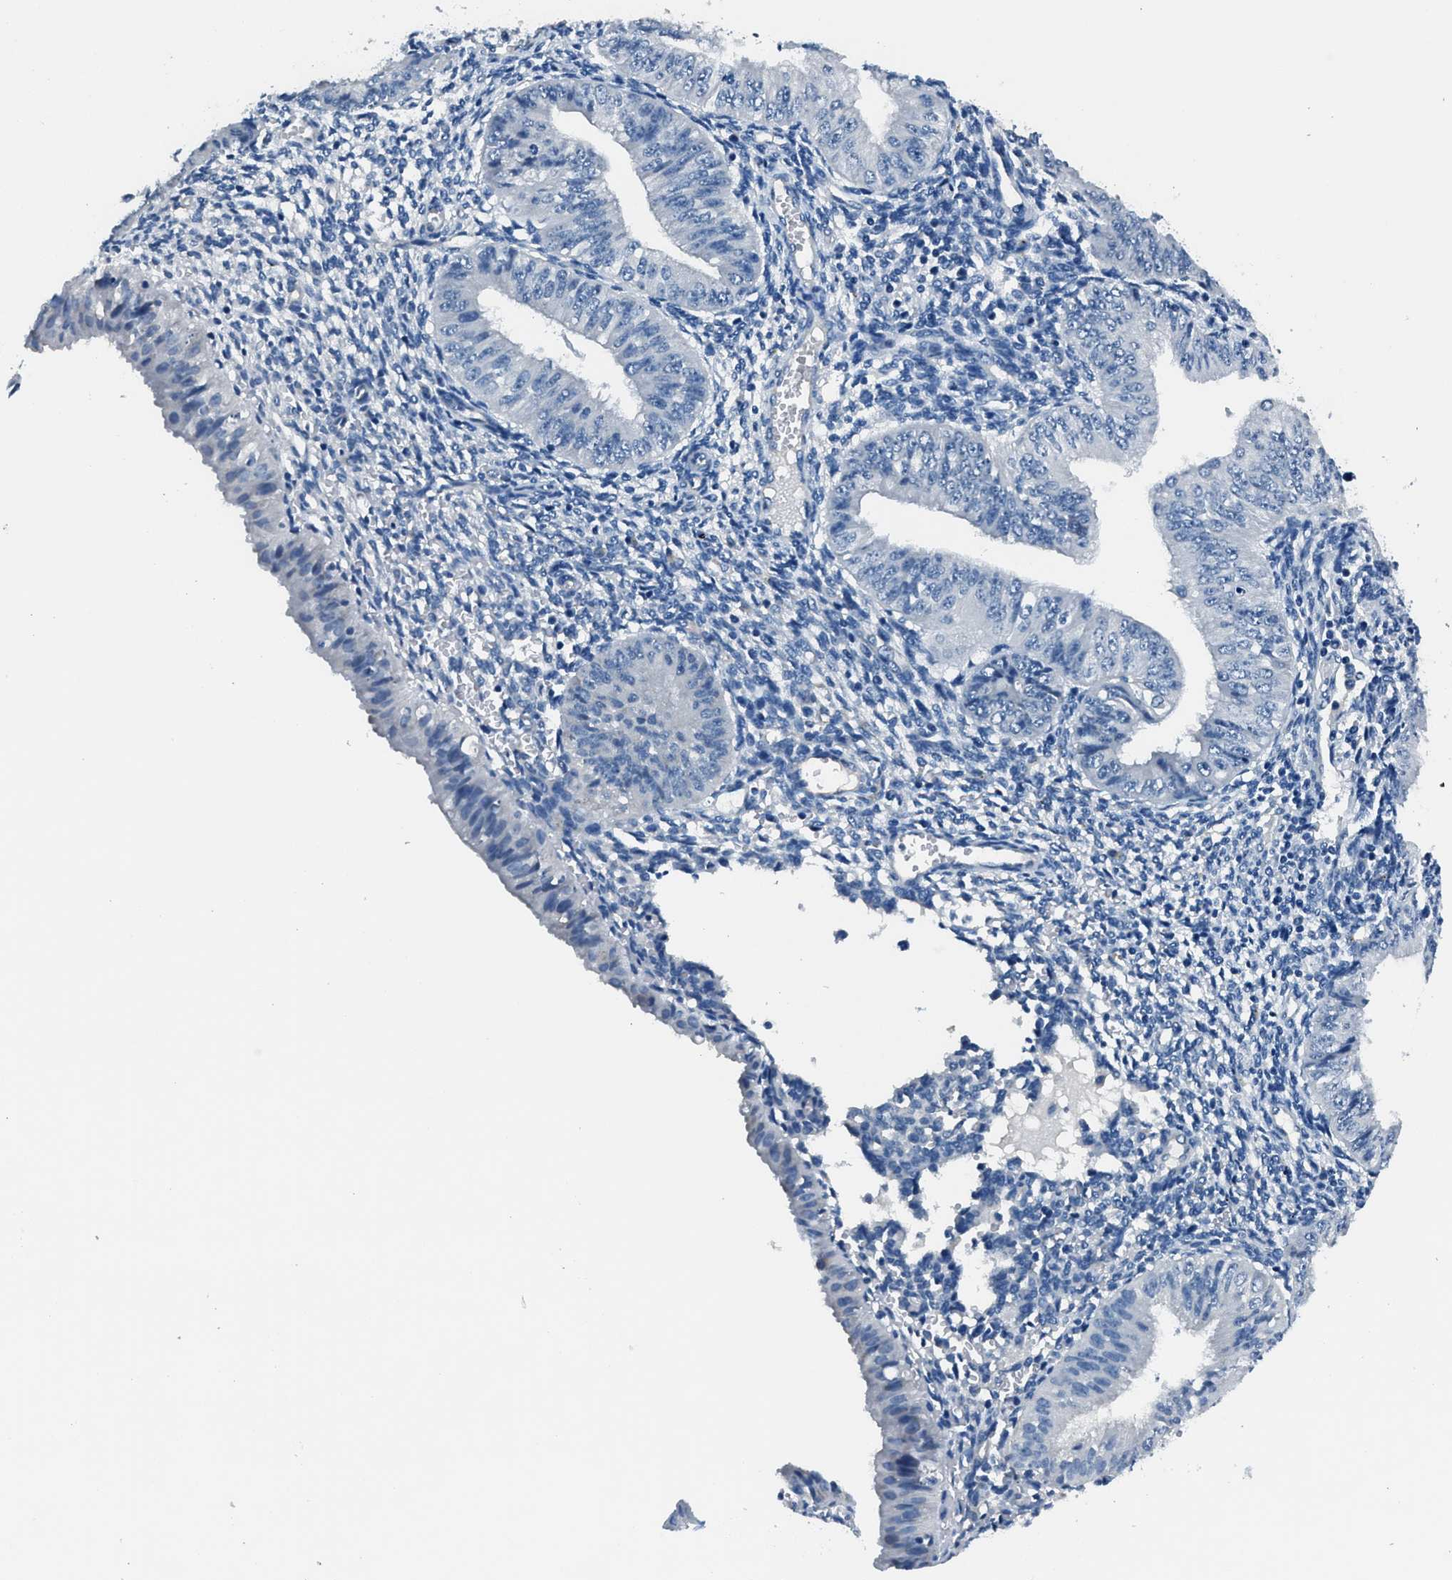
{"staining": {"intensity": "negative", "quantity": "none", "location": "none"}, "tissue": "endometrial cancer", "cell_type": "Tumor cells", "image_type": "cancer", "snomed": [{"axis": "morphology", "description": "Normal tissue, NOS"}, {"axis": "morphology", "description": "Adenocarcinoma, NOS"}, {"axis": "topography", "description": "Endometrium"}], "caption": "An immunohistochemistry micrograph of endometrial cancer (adenocarcinoma) is shown. There is no staining in tumor cells of endometrial cancer (adenocarcinoma).", "gene": "GJA3", "patient": {"sex": "female", "age": 53}}